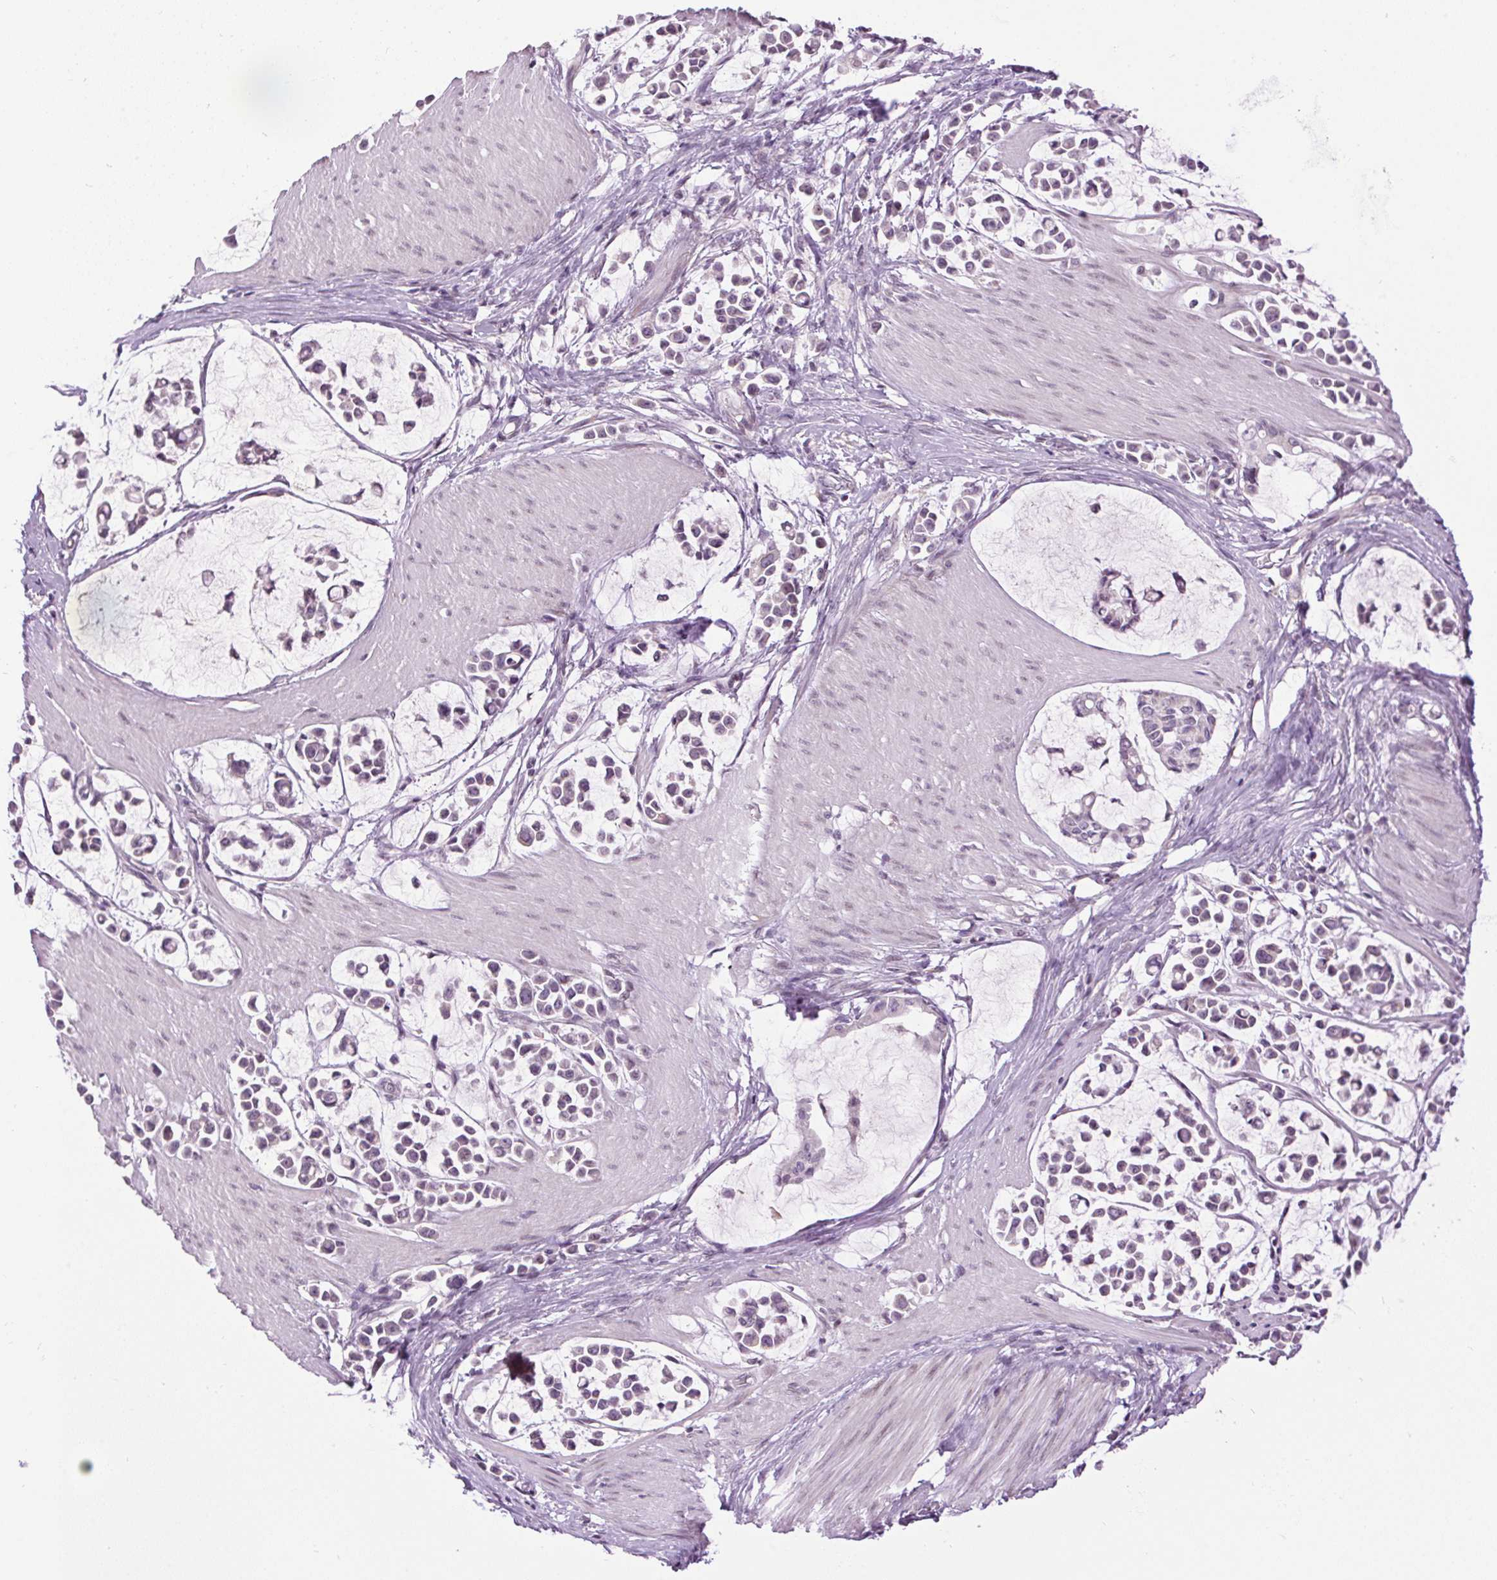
{"staining": {"intensity": "negative", "quantity": "none", "location": "none"}, "tissue": "stomach cancer", "cell_type": "Tumor cells", "image_type": "cancer", "snomed": [{"axis": "morphology", "description": "Adenocarcinoma, NOS"}, {"axis": "topography", "description": "Stomach"}], "caption": "This is a photomicrograph of immunohistochemistry staining of stomach adenocarcinoma, which shows no staining in tumor cells. (IHC, brightfield microscopy, high magnification).", "gene": "SMIM13", "patient": {"sex": "male", "age": 82}}